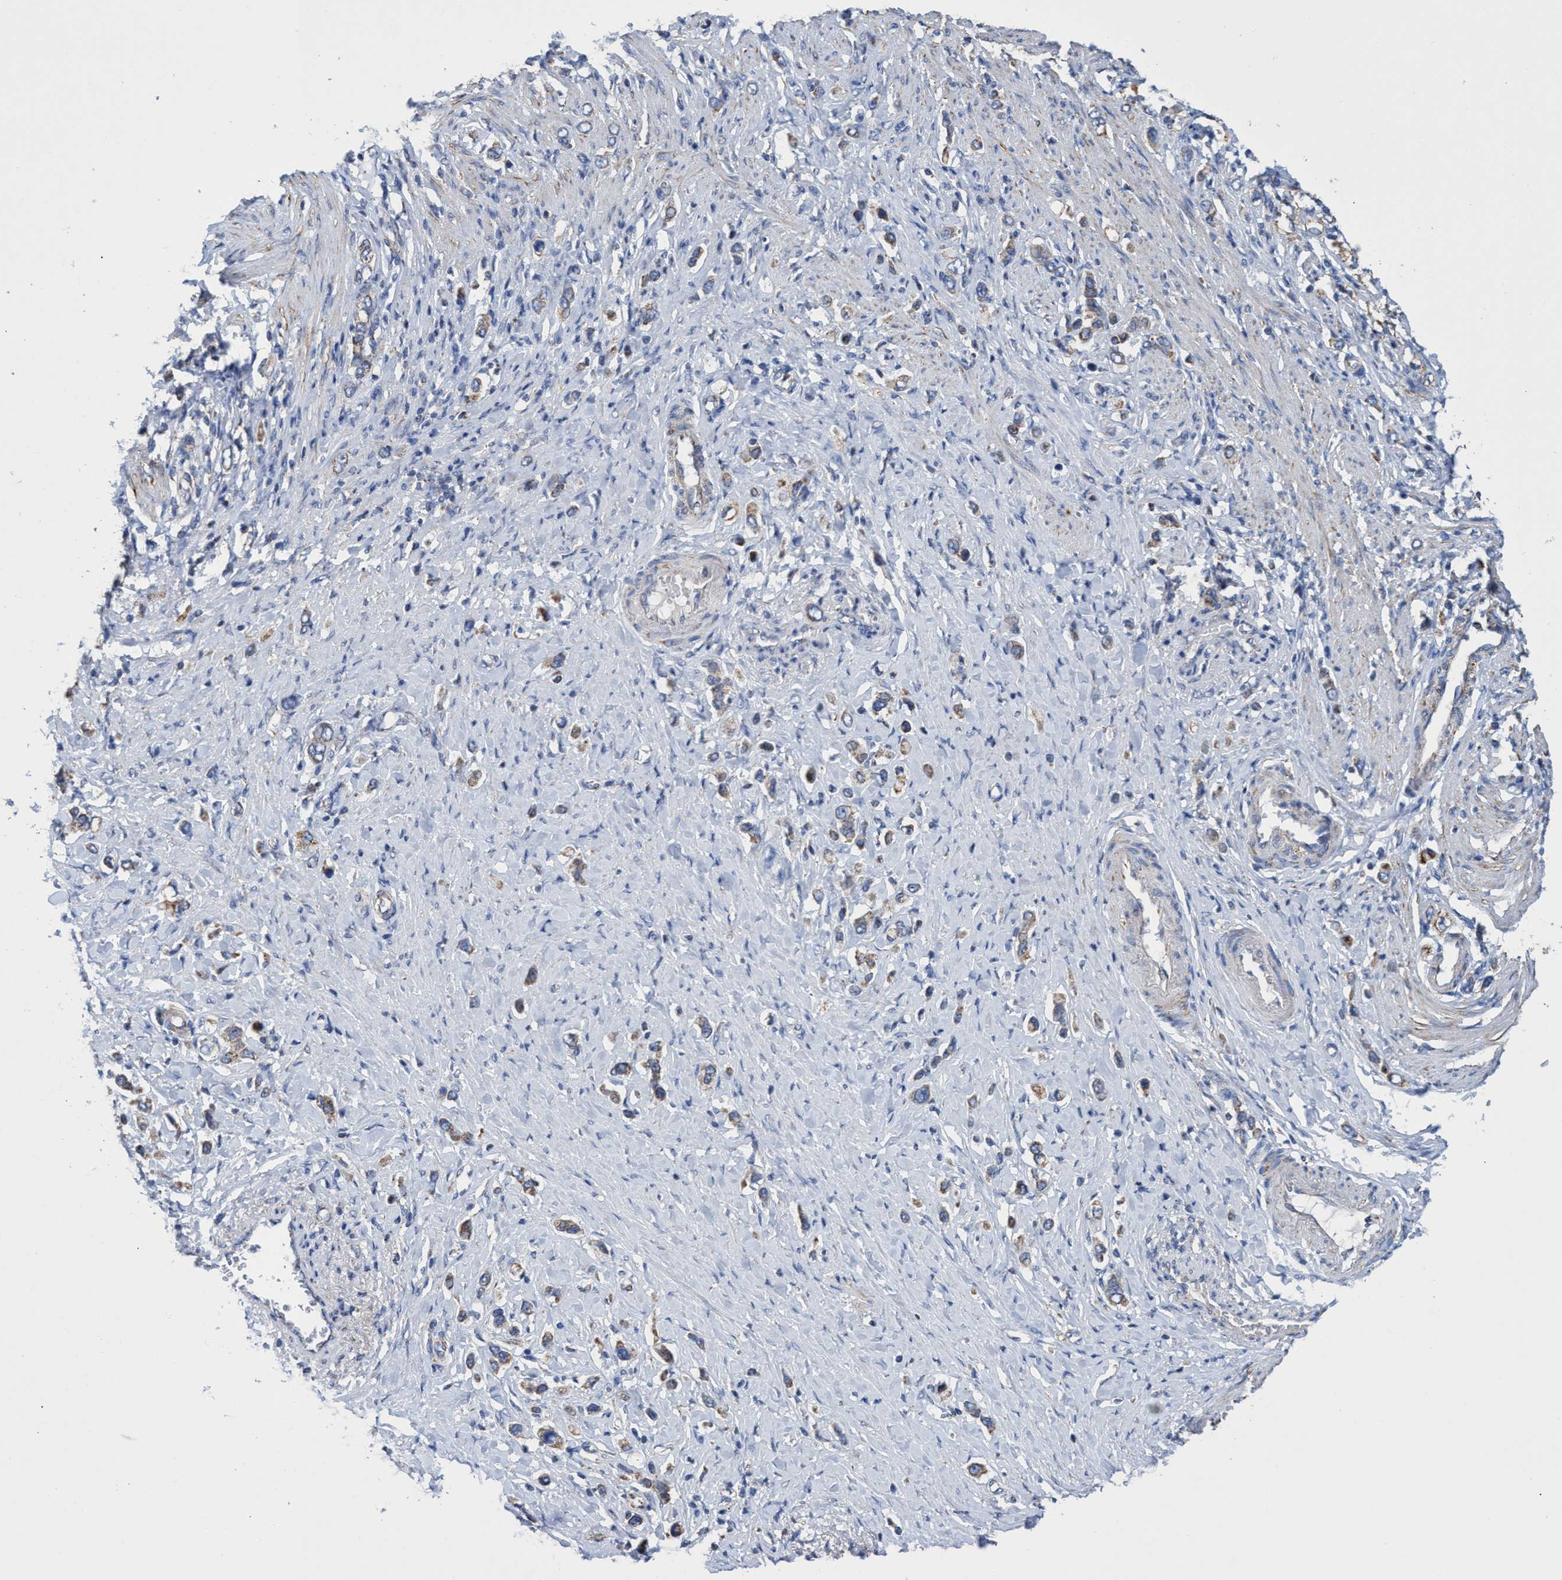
{"staining": {"intensity": "moderate", "quantity": "25%-75%", "location": "cytoplasmic/membranous"}, "tissue": "stomach cancer", "cell_type": "Tumor cells", "image_type": "cancer", "snomed": [{"axis": "morphology", "description": "Adenocarcinoma, NOS"}, {"axis": "topography", "description": "Stomach"}], "caption": "Adenocarcinoma (stomach) stained with DAB IHC exhibits medium levels of moderate cytoplasmic/membranous positivity in approximately 25%-75% of tumor cells.", "gene": "ZNF750", "patient": {"sex": "female", "age": 65}}